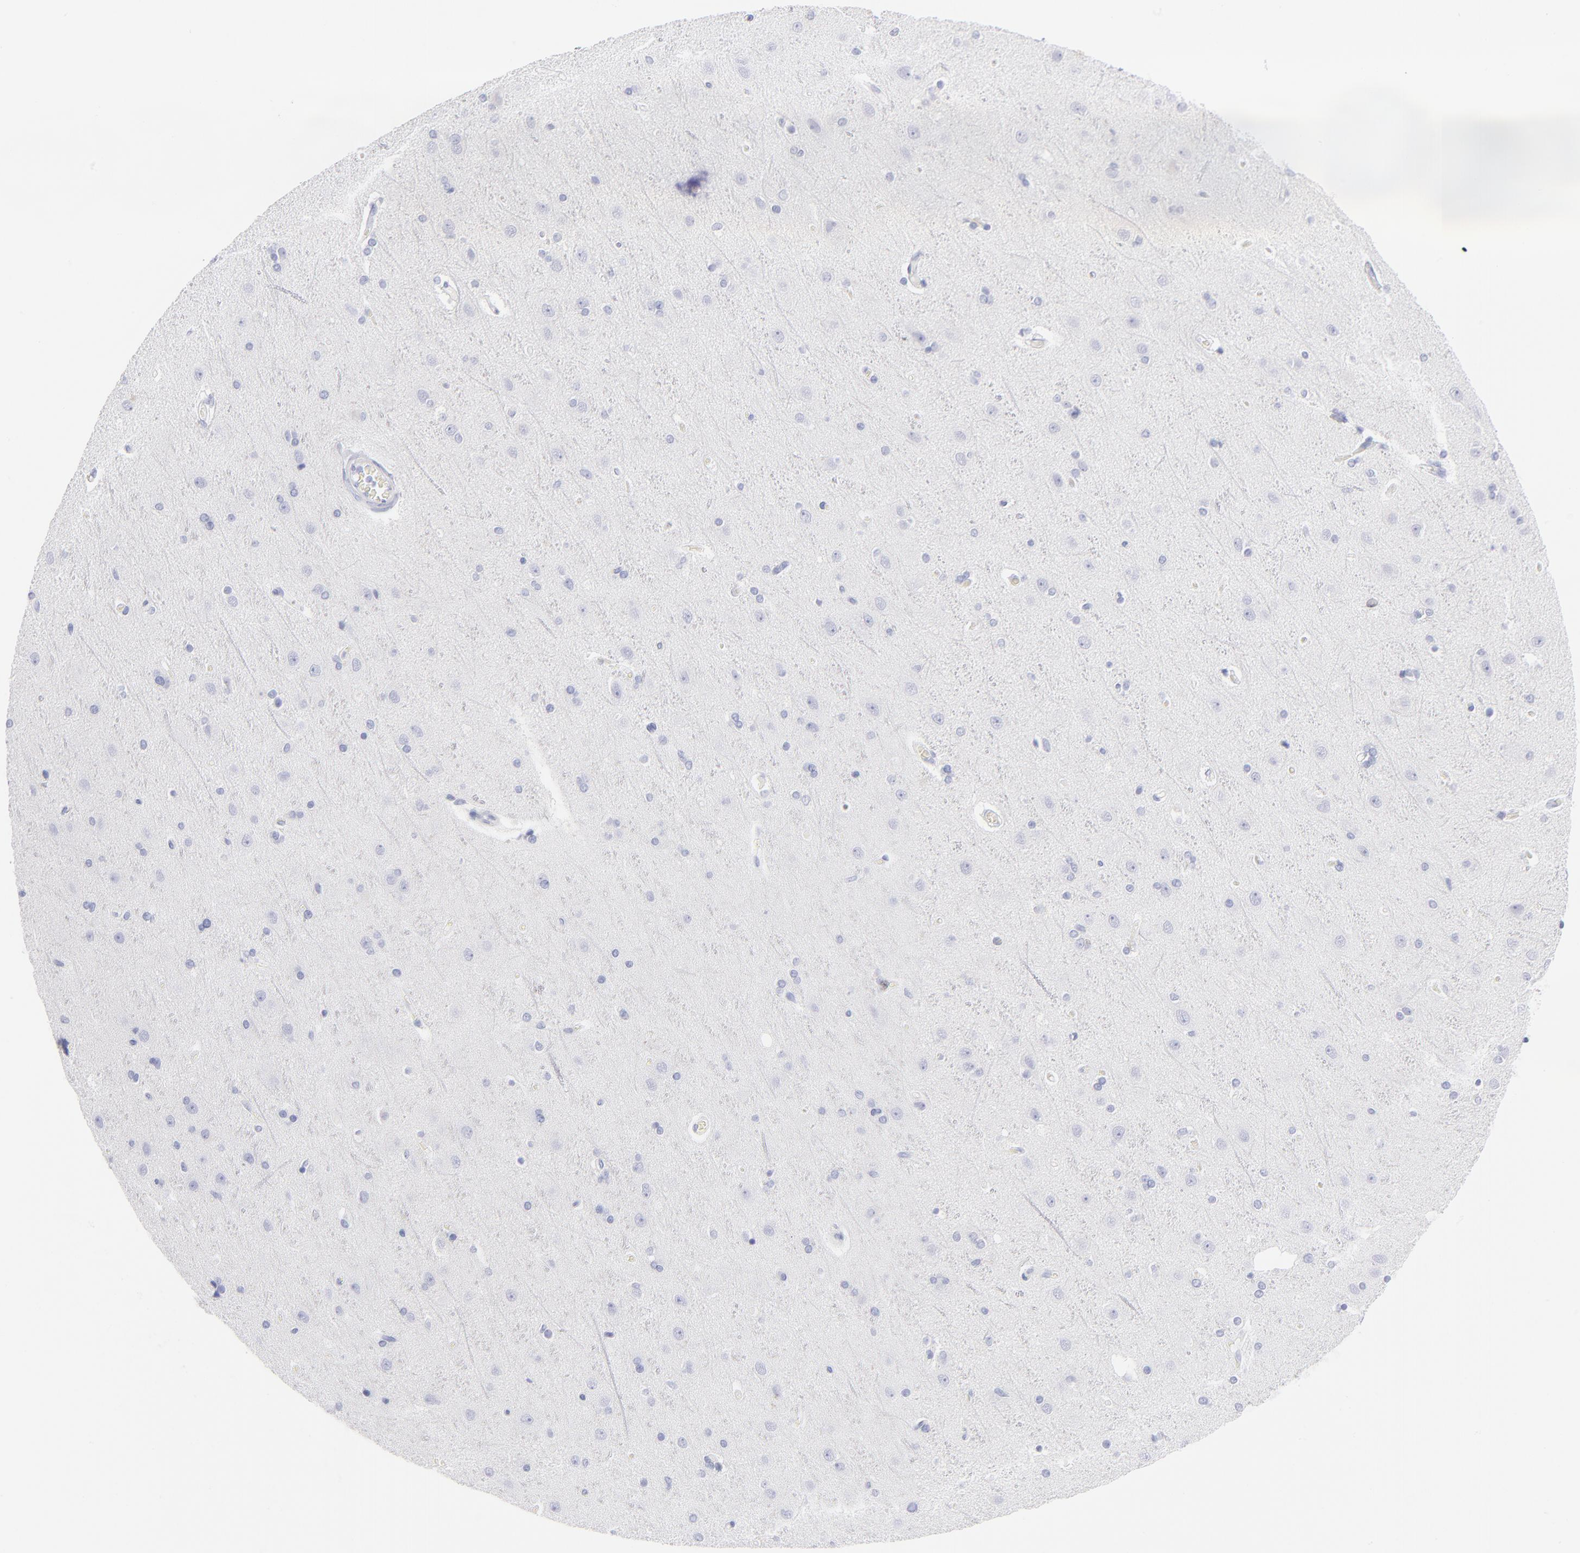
{"staining": {"intensity": "negative", "quantity": "none", "location": "none"}, "tissue": "cerebral cortex", "cell_type": "Endothelial cells", "image_type": "normal", "snomed": [{"axis": "morphology", "description": "Normal tissue, NOS"}, {"axis": "topography", "description": "Cerebral cortex"}], "caption": "IHC of benign human cerebral cortex exhibits no positivity in endothelial cells.", "gene": "CCNB1", "patient": {"sex": "female", "age": 54}}